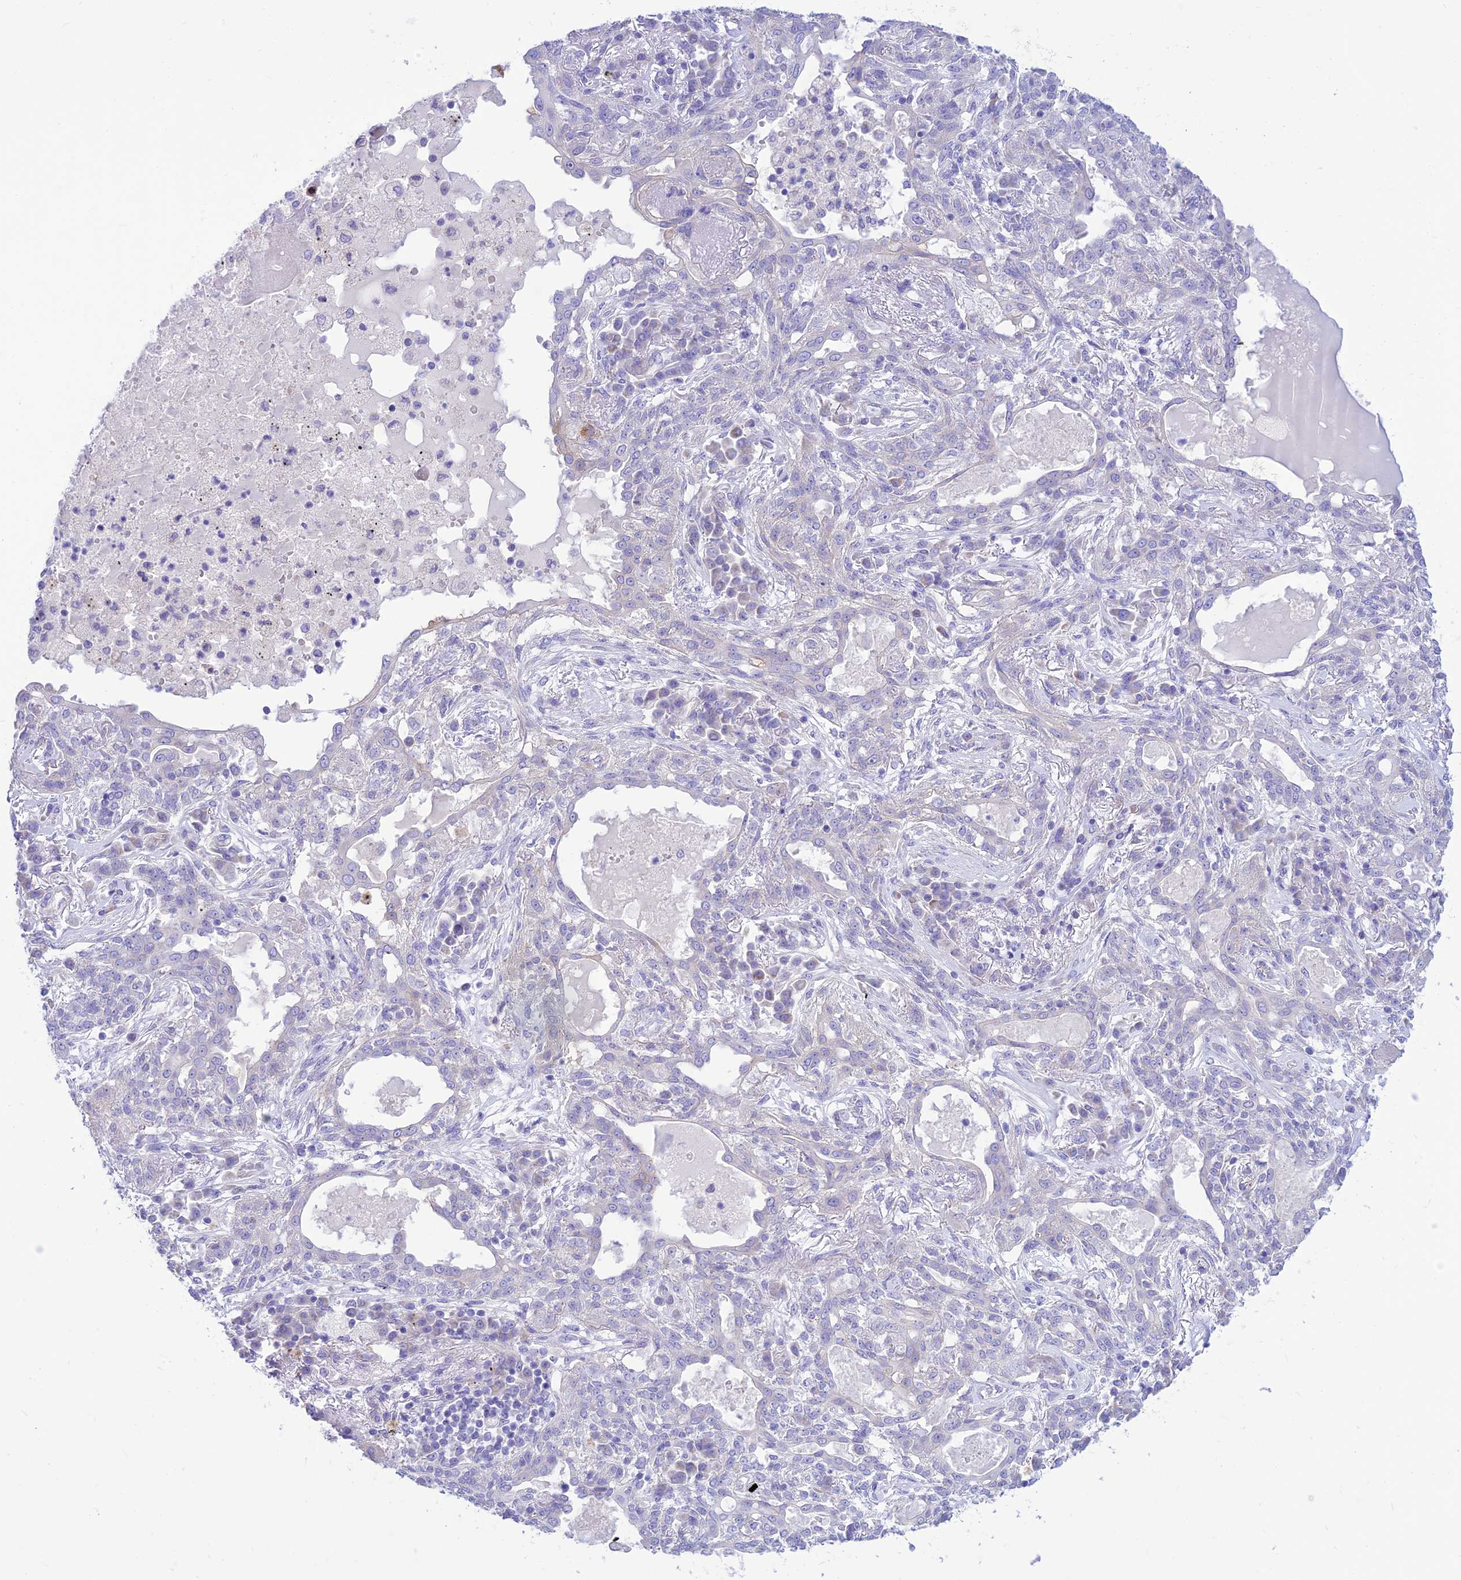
{"staining": {"intensity": "negative", "quantity": "none", "location": "none"}, "tissue": "lung cancer", "cell_type": "Tumor cells", "image_type": "cancer", "snomed": [{"axis": "morphology", "description": "Squamous cell carcinoma, NOS"}, {"axis": "topography", "description": "Lung"}], "caption": "Tumor cells are negative for protein expression in human lung squamous cell carcinoma. (DAB IHC, high magnification).", "gene": "FAM186B", "patient": {"sex": "female", "age": 70}}